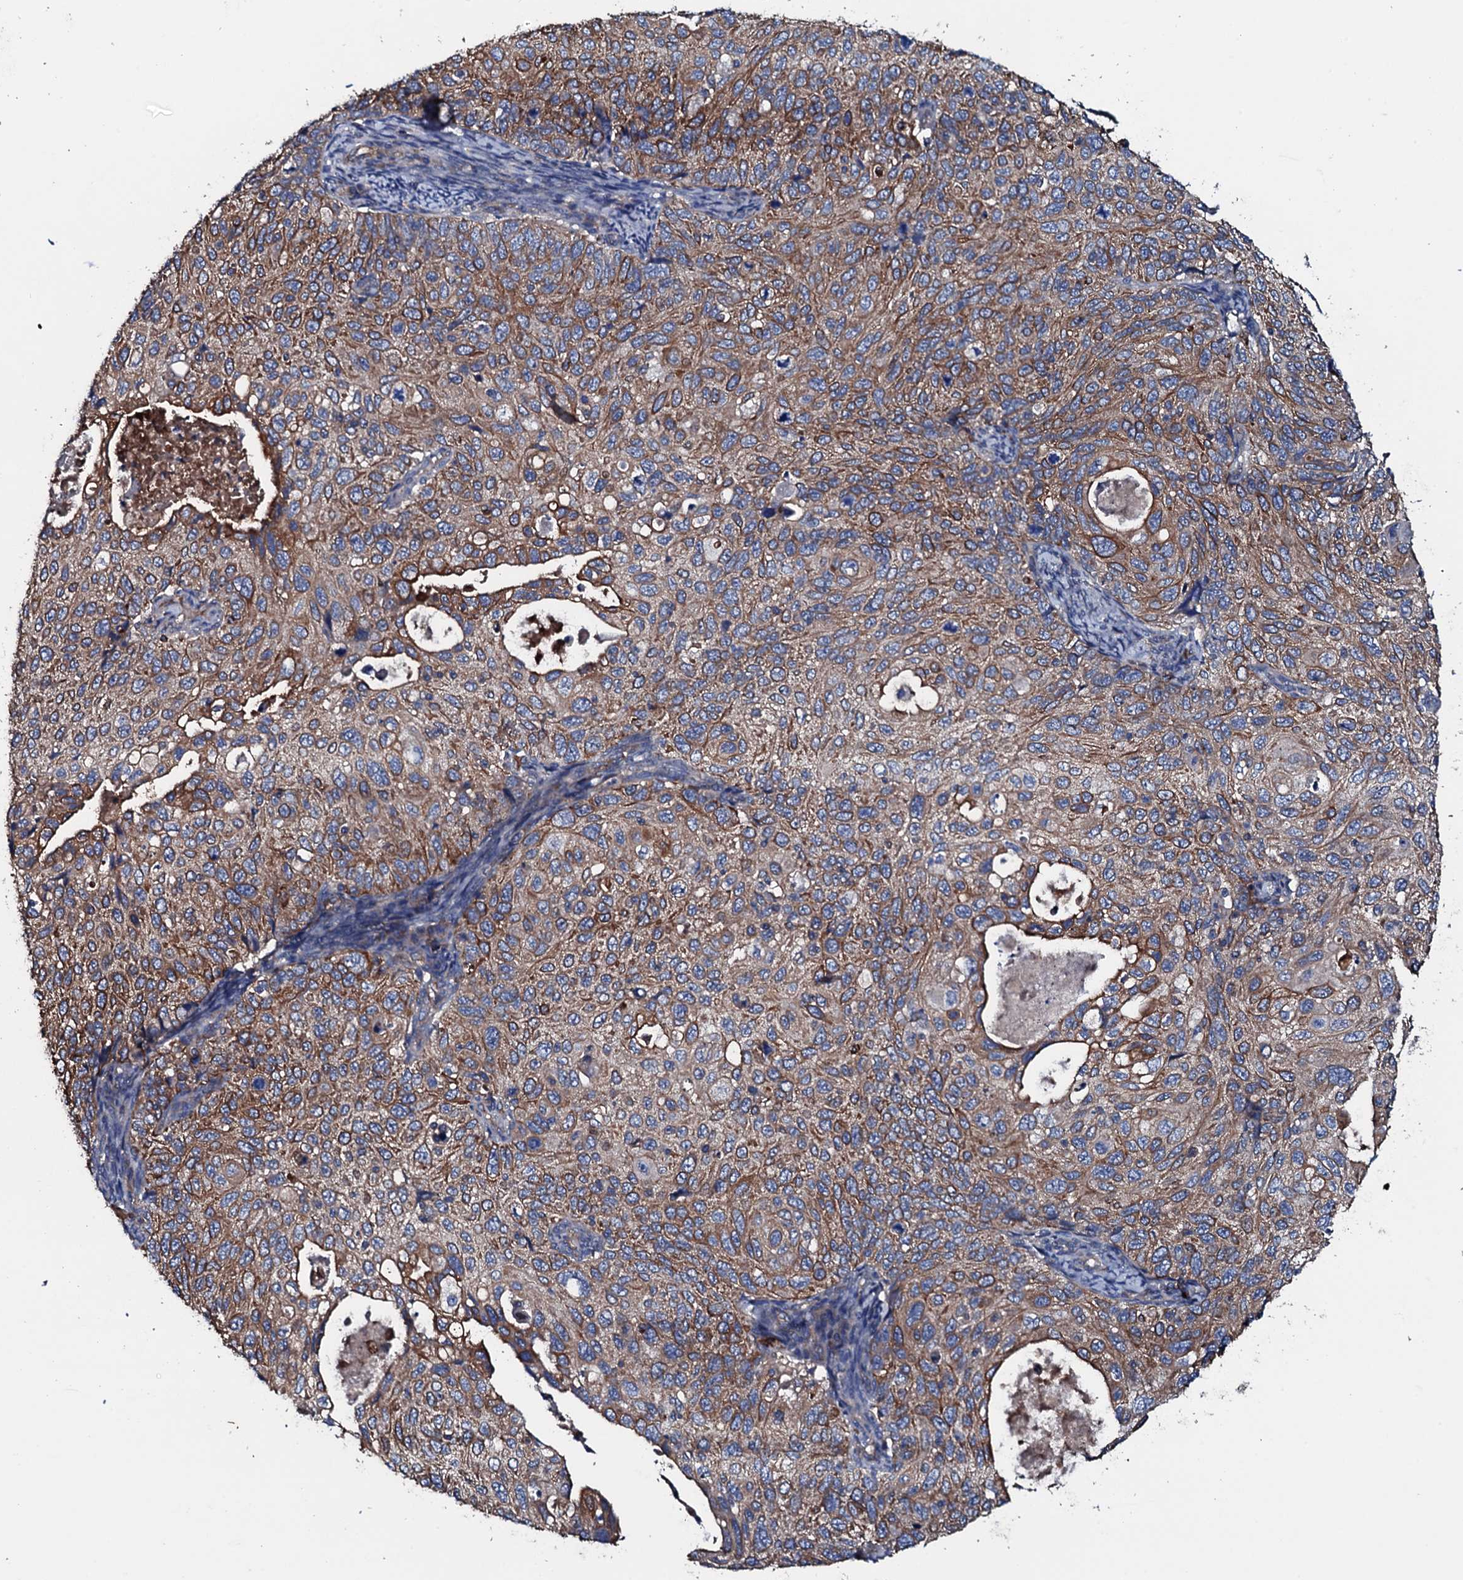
{"staining": {"intensity": "moderate", "quantity": ">75%", "location": "cytoplasmic/membranous"}, "tissue": "cervical cancer", "cell_type": "Tumor cells", "image_type": "cancer", "snomed": [{"axis": "morphology", "description": "Squamous cell carcinoma, NOS"}, {"axis": "topography", "description": "Cervix"}], "caption": "Cervical cancer stained for a protein displays moderate cytoplasmic/membranous positivity in tumor cells.", "gene": "NEK1", "patient": {"sex": "female", "age": 70}}